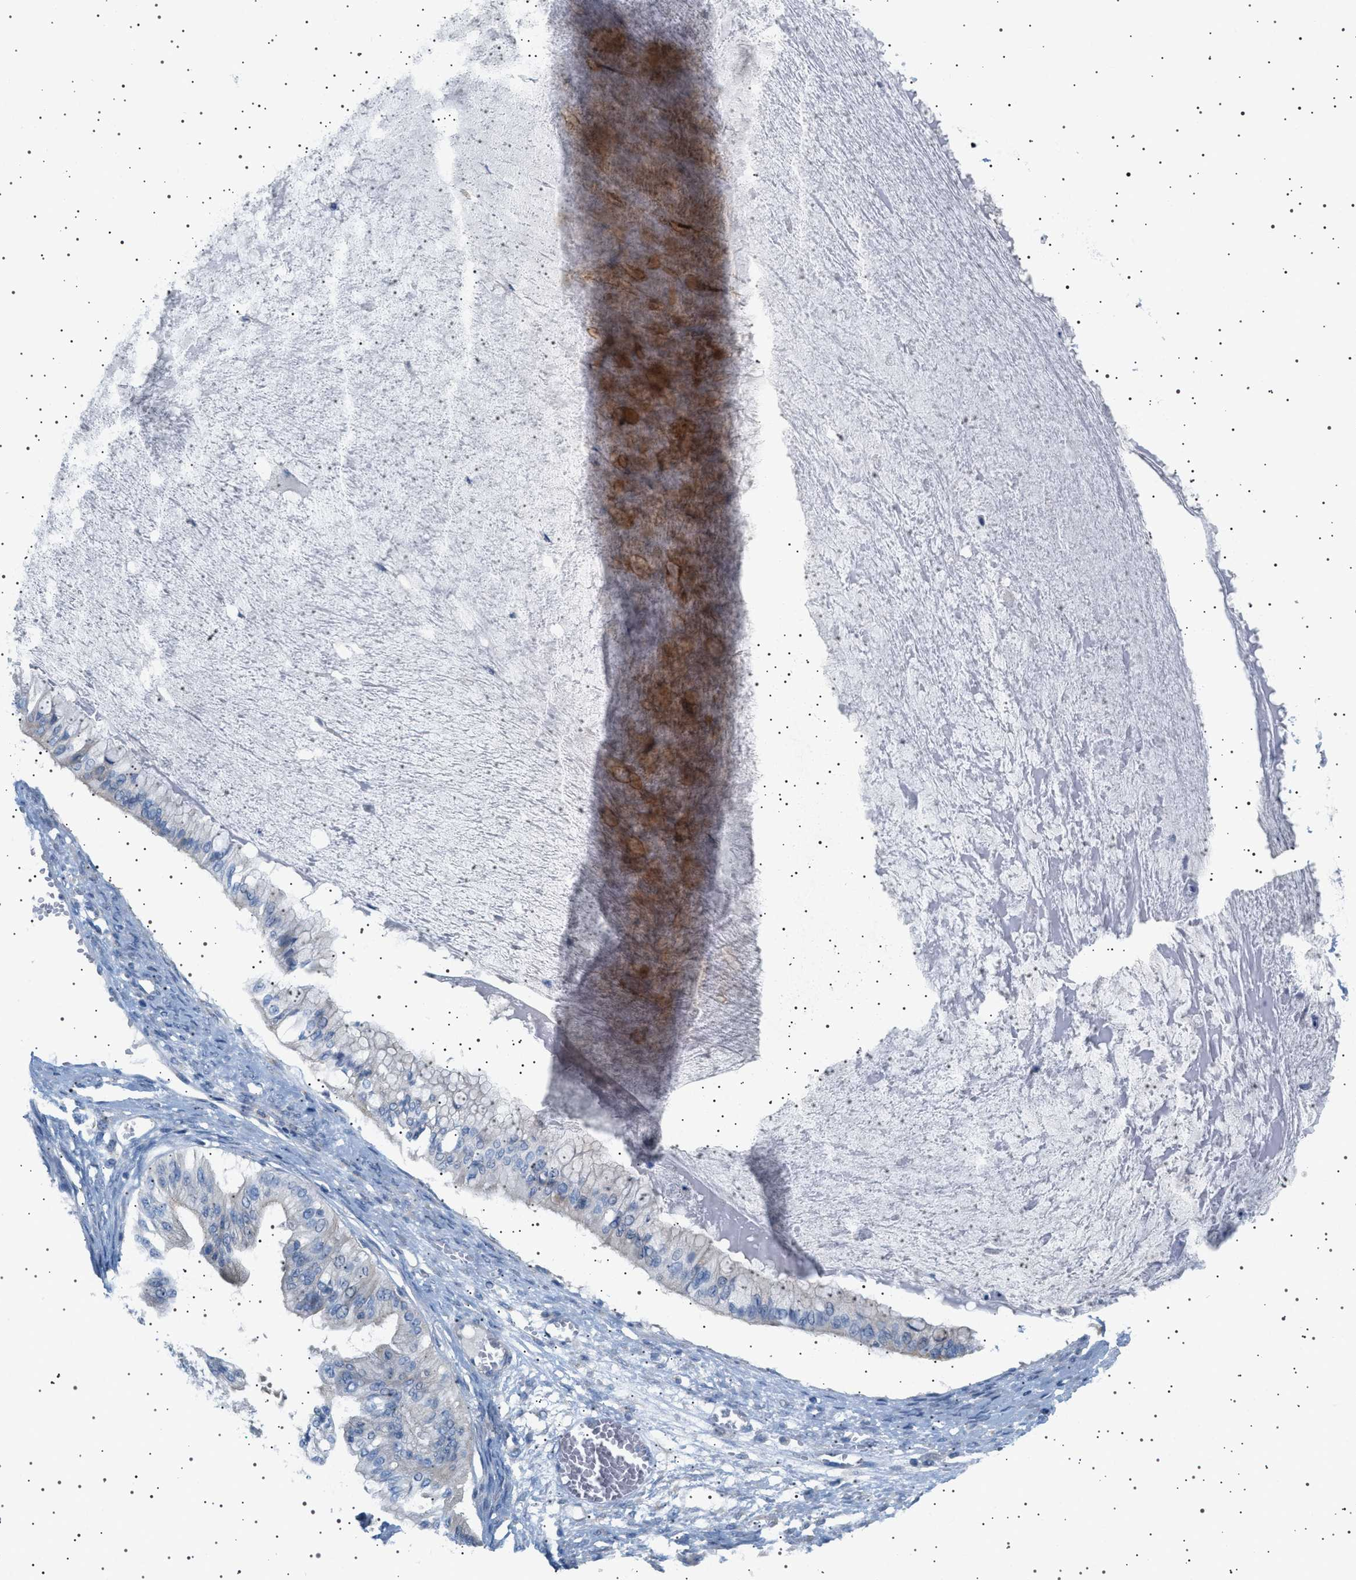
{"staining": {"intensity": "negative", "quantity": "none", "location": "none"}, "tissue": "ovarian cancer", "cell_type": "Tumor cells", "image_type": "cancer", "snomed": [{"axis": "morphology", "description": "Cystadenocarcinoma, mucinous, NOS"}, {"axis": "topography", "description": "Ovary"}], "caption": "IHC micrograph of neoplastic tissue: ovarian cancer stained with DAB exhibits no significant protein expression in tumor cells. (Stains: DAB (3,3'-diaminobenzidine) immunohistochemistry (IHC) with hematoxylin counter stain, Microscopy: brightfield microscopy at high magnification).", "gene": "ADCY10", "patient": {"sex": "female", "age": 57}}